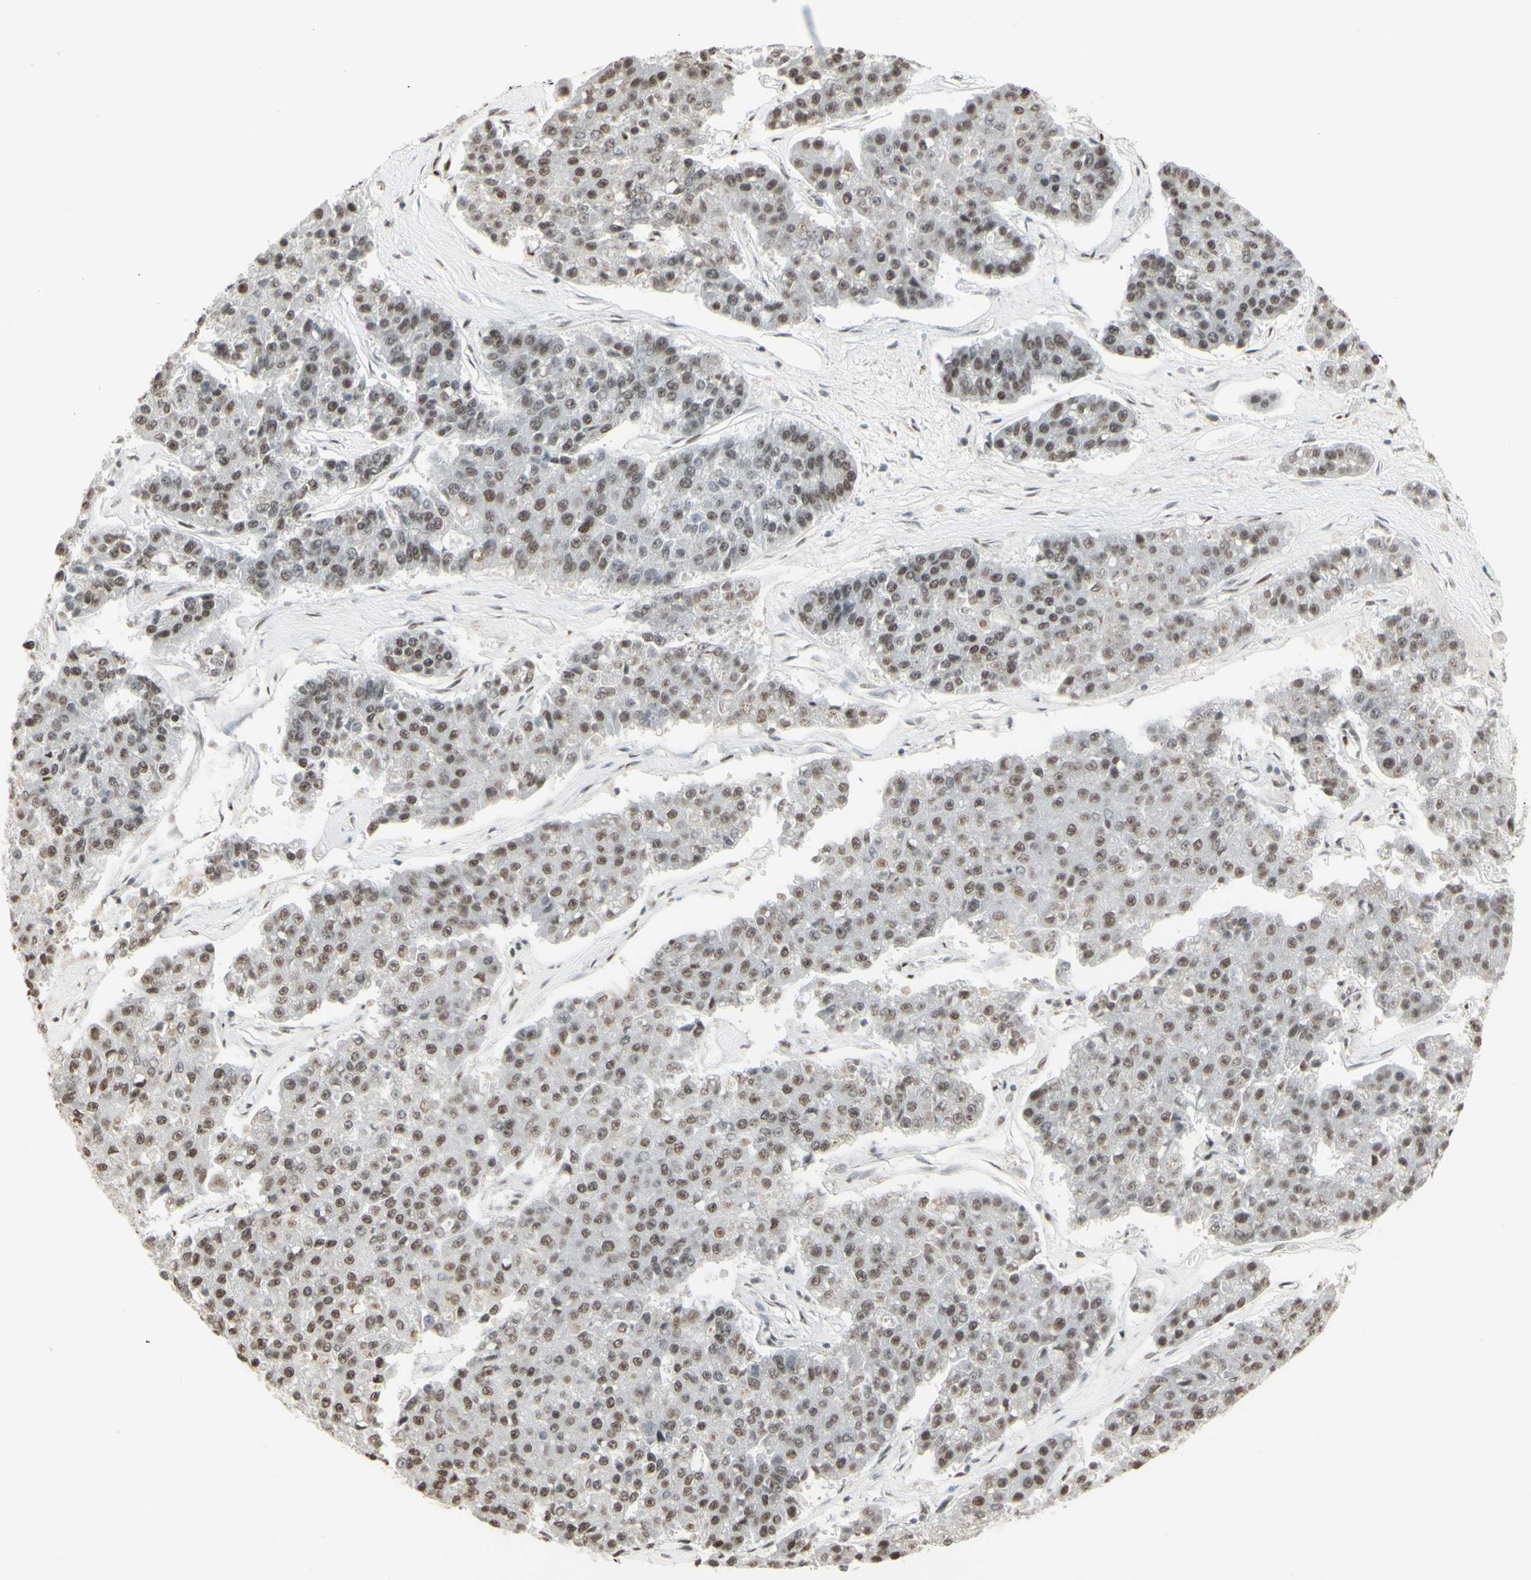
{"staining": {"intensity": "weak", "quantity": ">75%", "location": "nuclear"}, "tissue": "pancreatic cancer", "cell_type": "Tumor cells", "image_type": "cancer", "snomed": [{"axis": "morphology", "description": "Adenocarcinoma, NOS"}, {"axis": "topography", "description": "Pancreas"}], "caption": "Immunohistochemistry image of neoplastic tissue: human pancreatic cancer (adenocarcinoma) stained using IHC exhibits low levels of weak protein expression localized specifically in the nuclear of tumor cells, appearing as a nuclear brown color.", "gene": "TRIM28", "patient": {"sex": "male", "age": 50}}